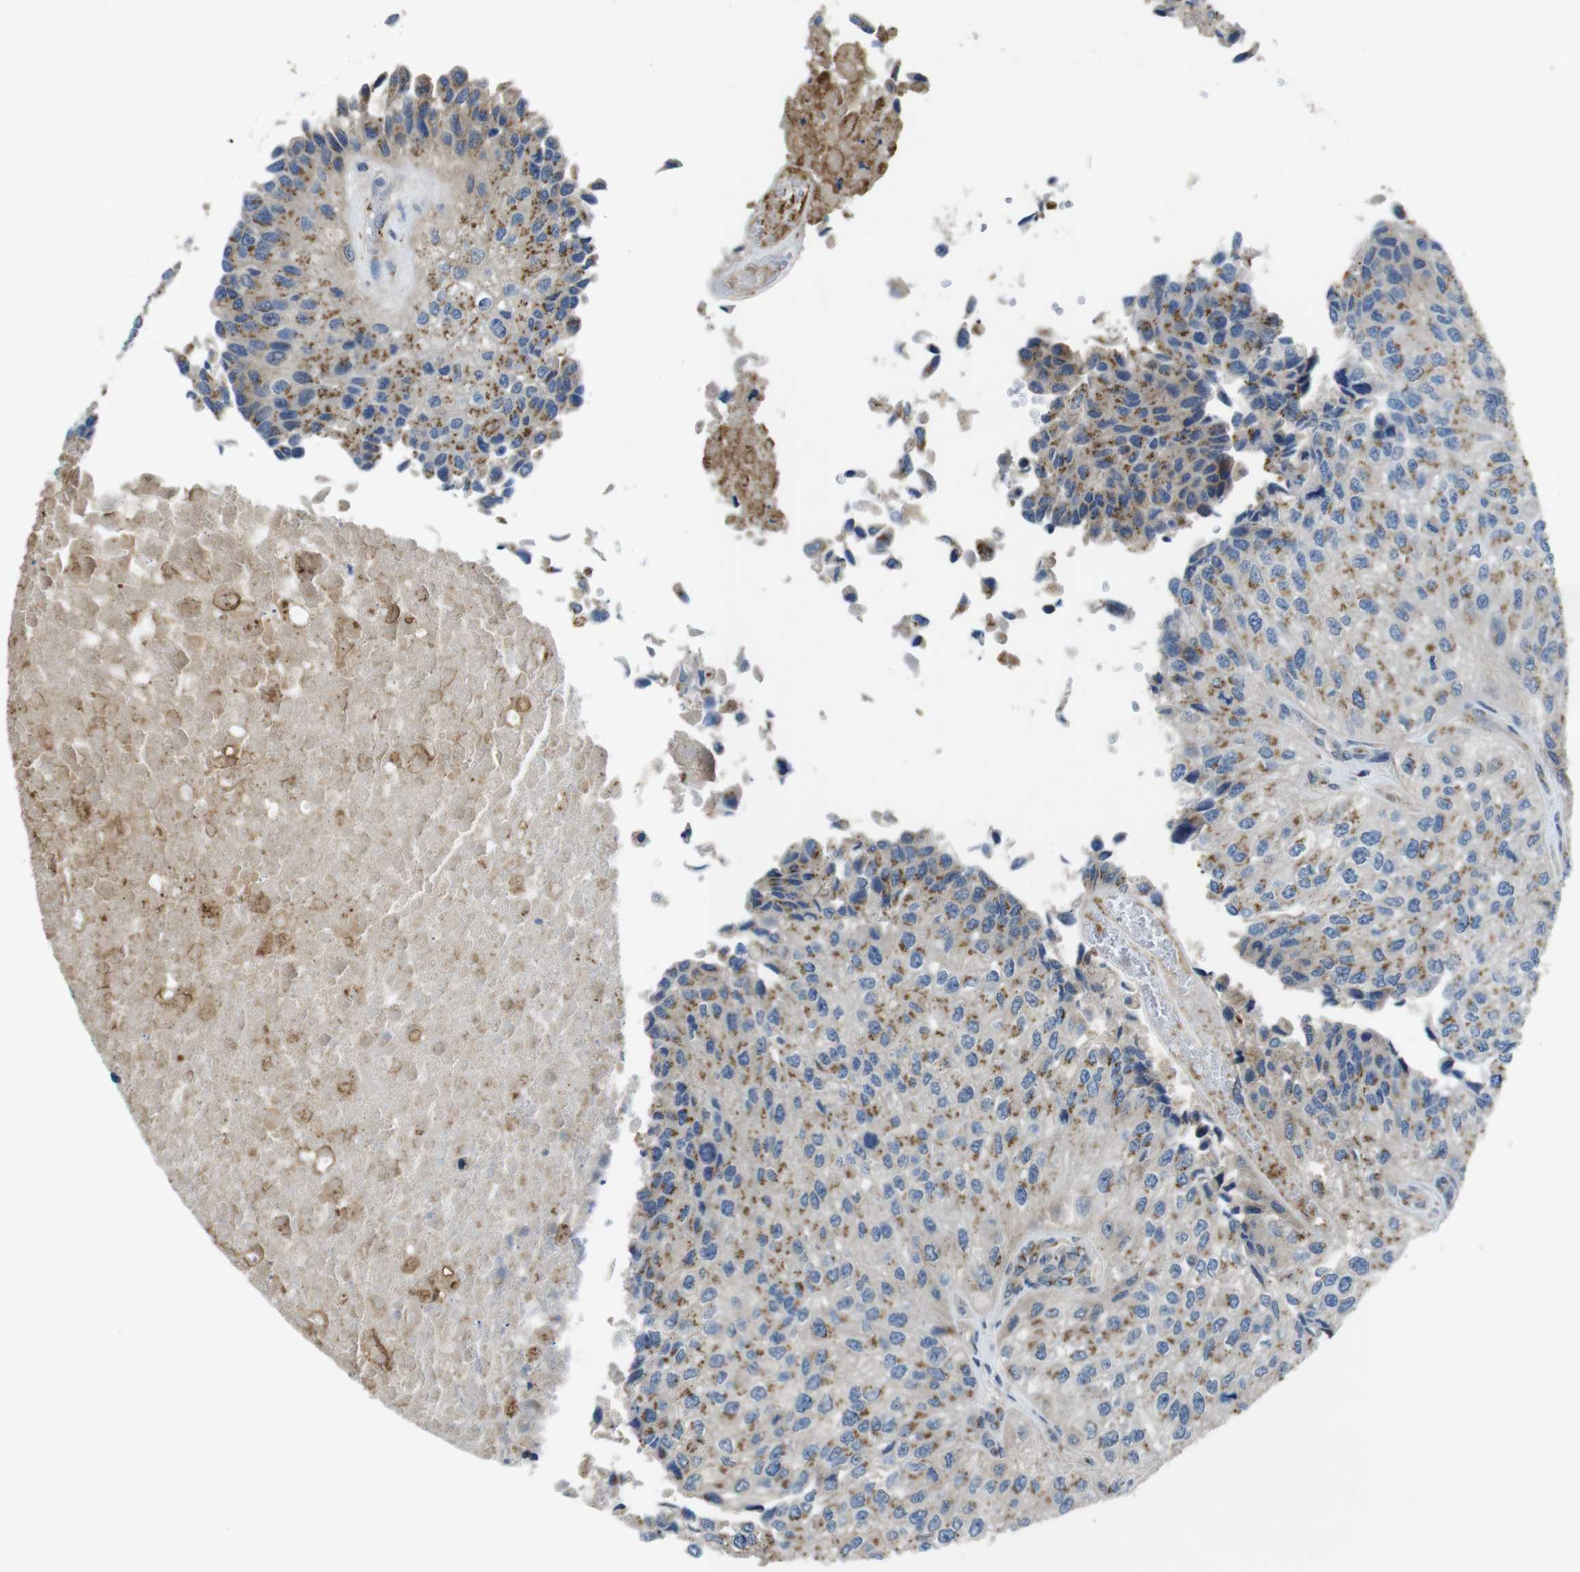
{"staining": {"intensity": "moderate", "quantity": "25%-75%", "location": "cytoplasmic/membranous"}, "tissue": "urothelial cancer", "cell_type": "Tumor cells", "image_type": "cancer", "snomed": [{"axis": "morphology", "description": "Urothelial carcinoma, High grade"}, {"axis": "topography", "description": "Kidney"}, {"axis": "topography", "description": "Urinary bladder"}], "caption": "Urothelial cancer stained for a protein demonstrates moderate cytoplasmic/membranous positivity in tumor cells. The protein is stained brown, and the nuclei are stained in blue (DAB IHC with brightfield microscopy, high magnification).", "gene": "RAB6A", "patient": {"sex": "male", "age": 77}}